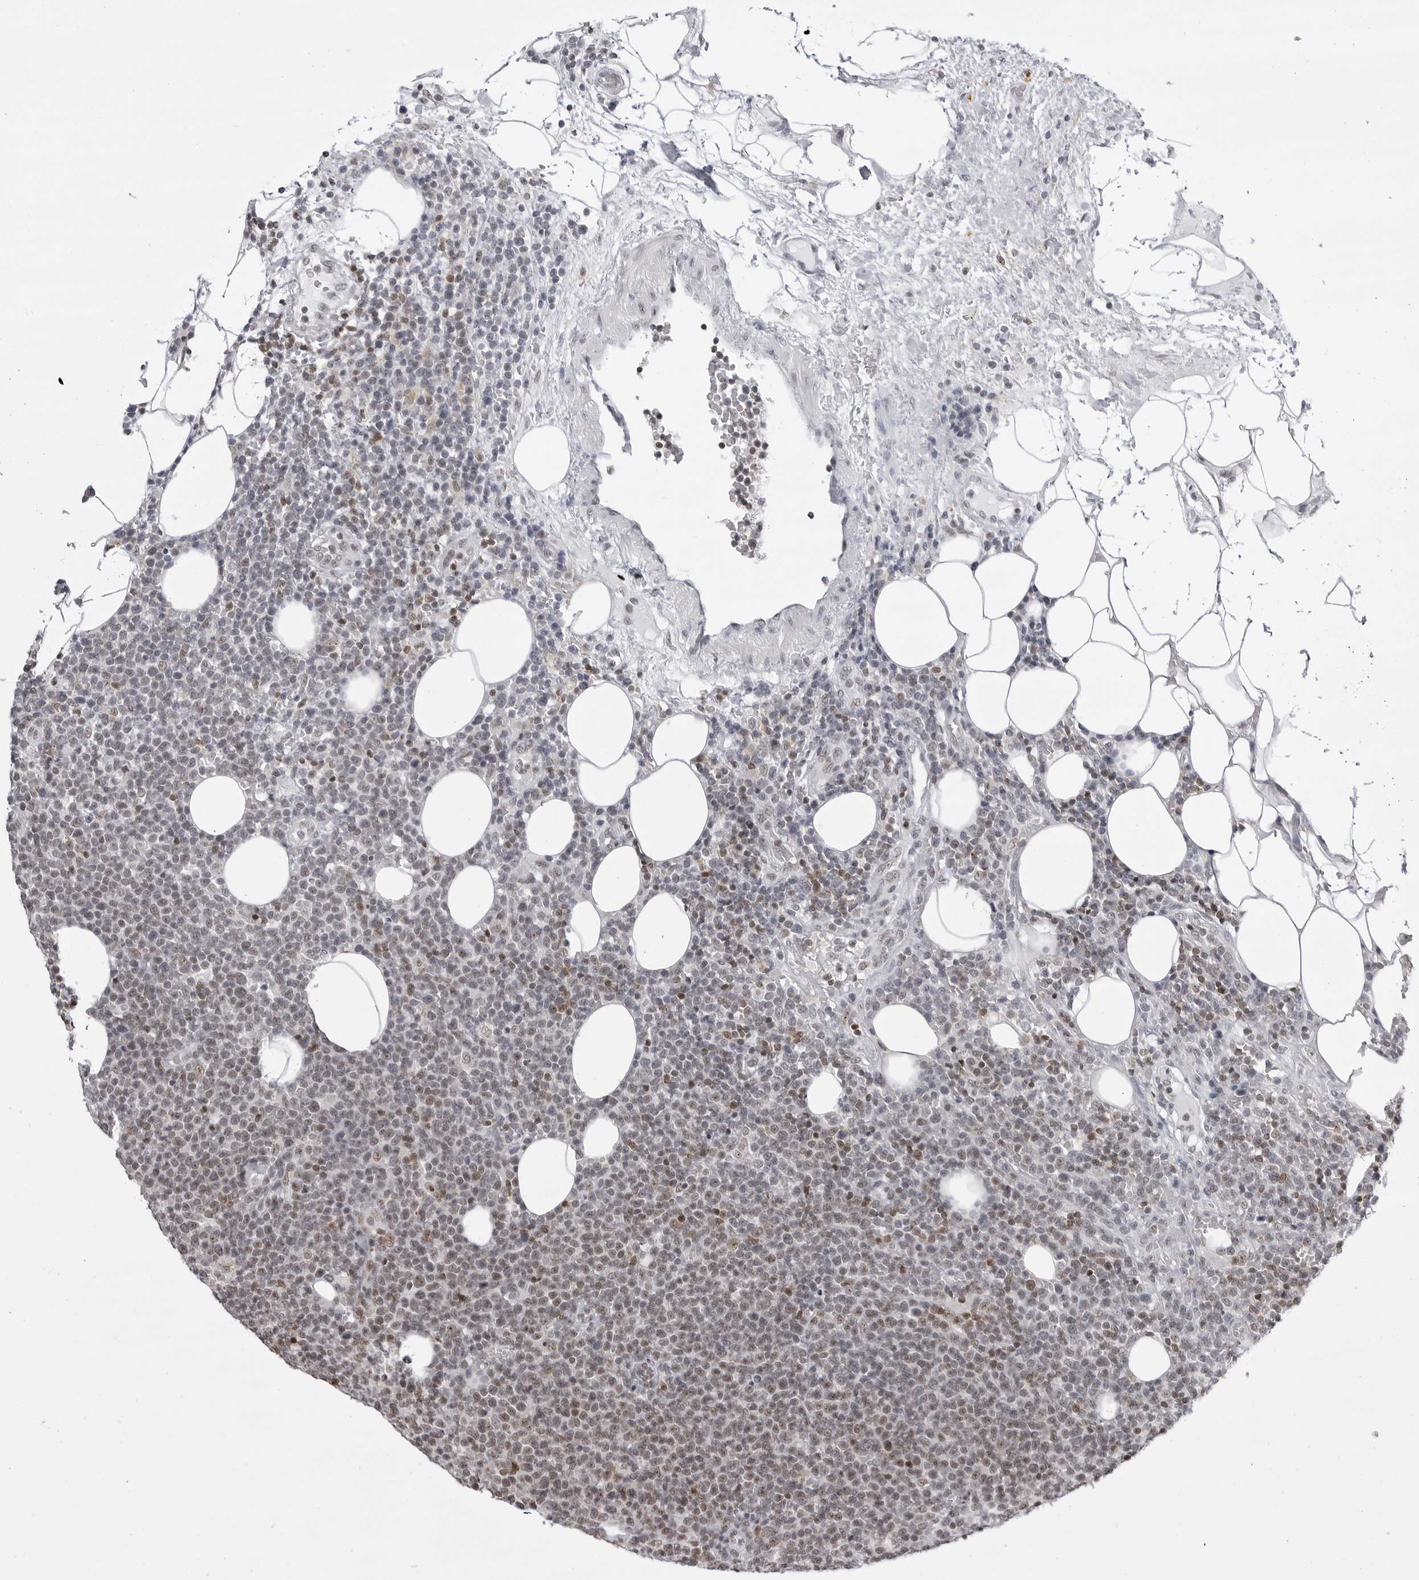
{"staining": {"intensity": "moderate", "quantity": "25%-75%", "location": "nuclear"}, "tissue": "lymphoma", "cell_type": "Tumor cells", "image_type": "cancer", "snomed": [{"axis": "morphology", "description": "Malignant lymphoma, non-Hodgkin's type, High grade"}, {"axis": "topography", "description": "Lymph node"}], "caption": "A micrograph of high-grade malignant lymphoma, non-Hodgkin's type stained for a protein exhibits moderate nuclear brown staining in tumor cells.", "gene": "WRAP53", "patient": {"sex": "male", "age": 61}}